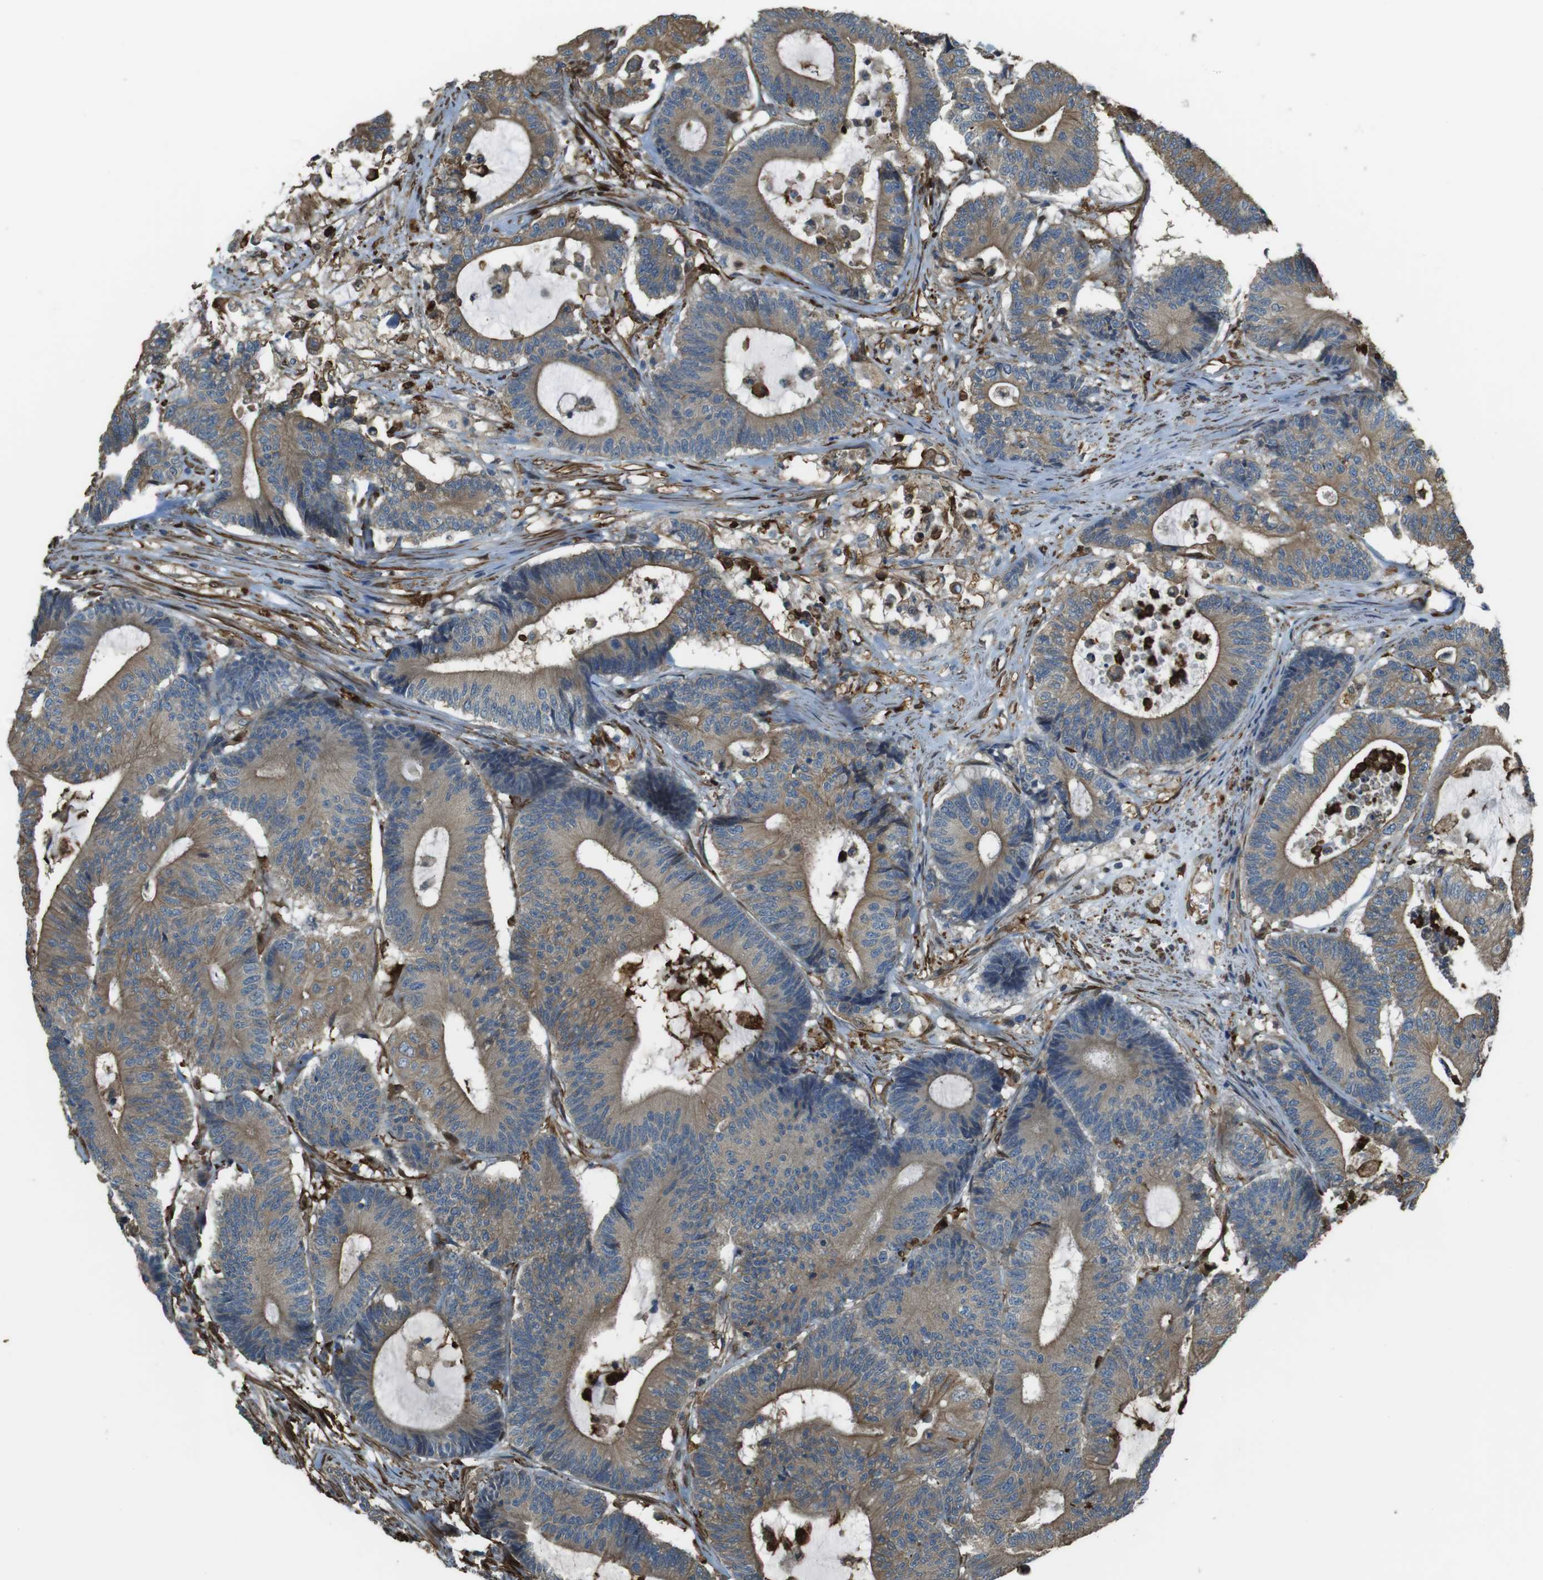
{"staining": {"intensity": "moderate", "quantity": ">75%", "location": "cytoplasmic/membranous"}, "tissue": "colorectal cancer", "cell_type": "Tumor cells", "image_type": "cancer", "snomed": [{"axis": "morphology", "description": "Adenocarcinoma, NOS"}, {"axis": "topography", "description": "Colon"}], "caption": "Immunohistochemistry staining of colorectal cancer, which reveals medium levels of moderate cytoplasmic/membranous positivity in approximately >75% of tumor cells indicating moderate cytoplasmic/membranous protein staining. The staining was performed using DAB (brown) for protein detection and nuclei were counterstained in hematoxylin (blue).", "gene": "SFT2D1", "patient": {"sex": "female", "age": 84}}